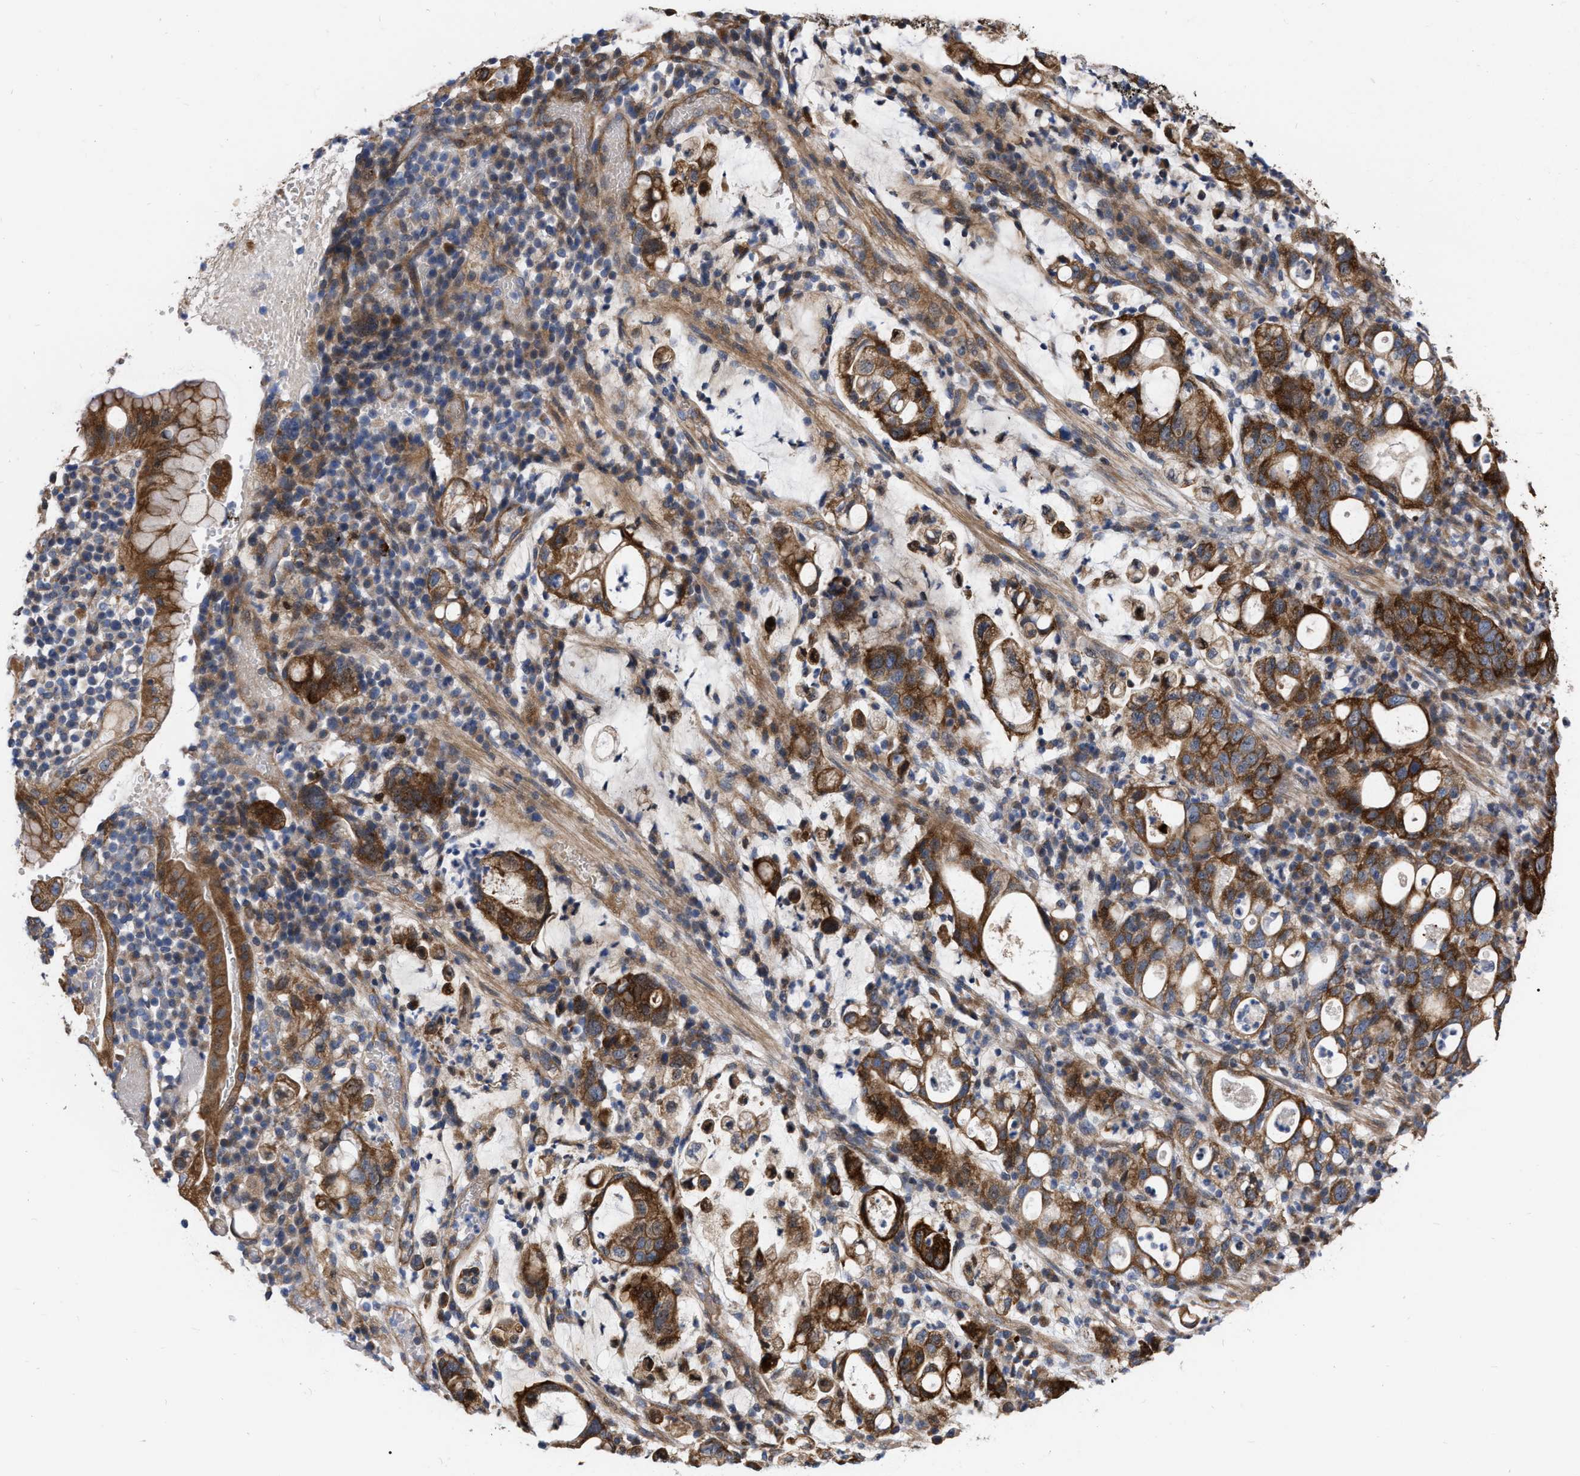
{"staining": {"intensity": "strong", "quantity": ">75%", "location": "cytoplasmic/membranous"}, "tissue": "stomach cancer", "cell_type": "Tumor cells", "image_type": "cancer", "snomed": [{"axis": "morphology", "description": "Adenocarcinoma, NOS"}, {"axis": "topography", "description": "Stomach"}], "caption": "Tumor cells display strong cytoplasmic/membranous staining in about >75% of cells in stomach adenocarcinoma.", "gene": "MLST8", "patient": {"sex": "female", "age": 75}}